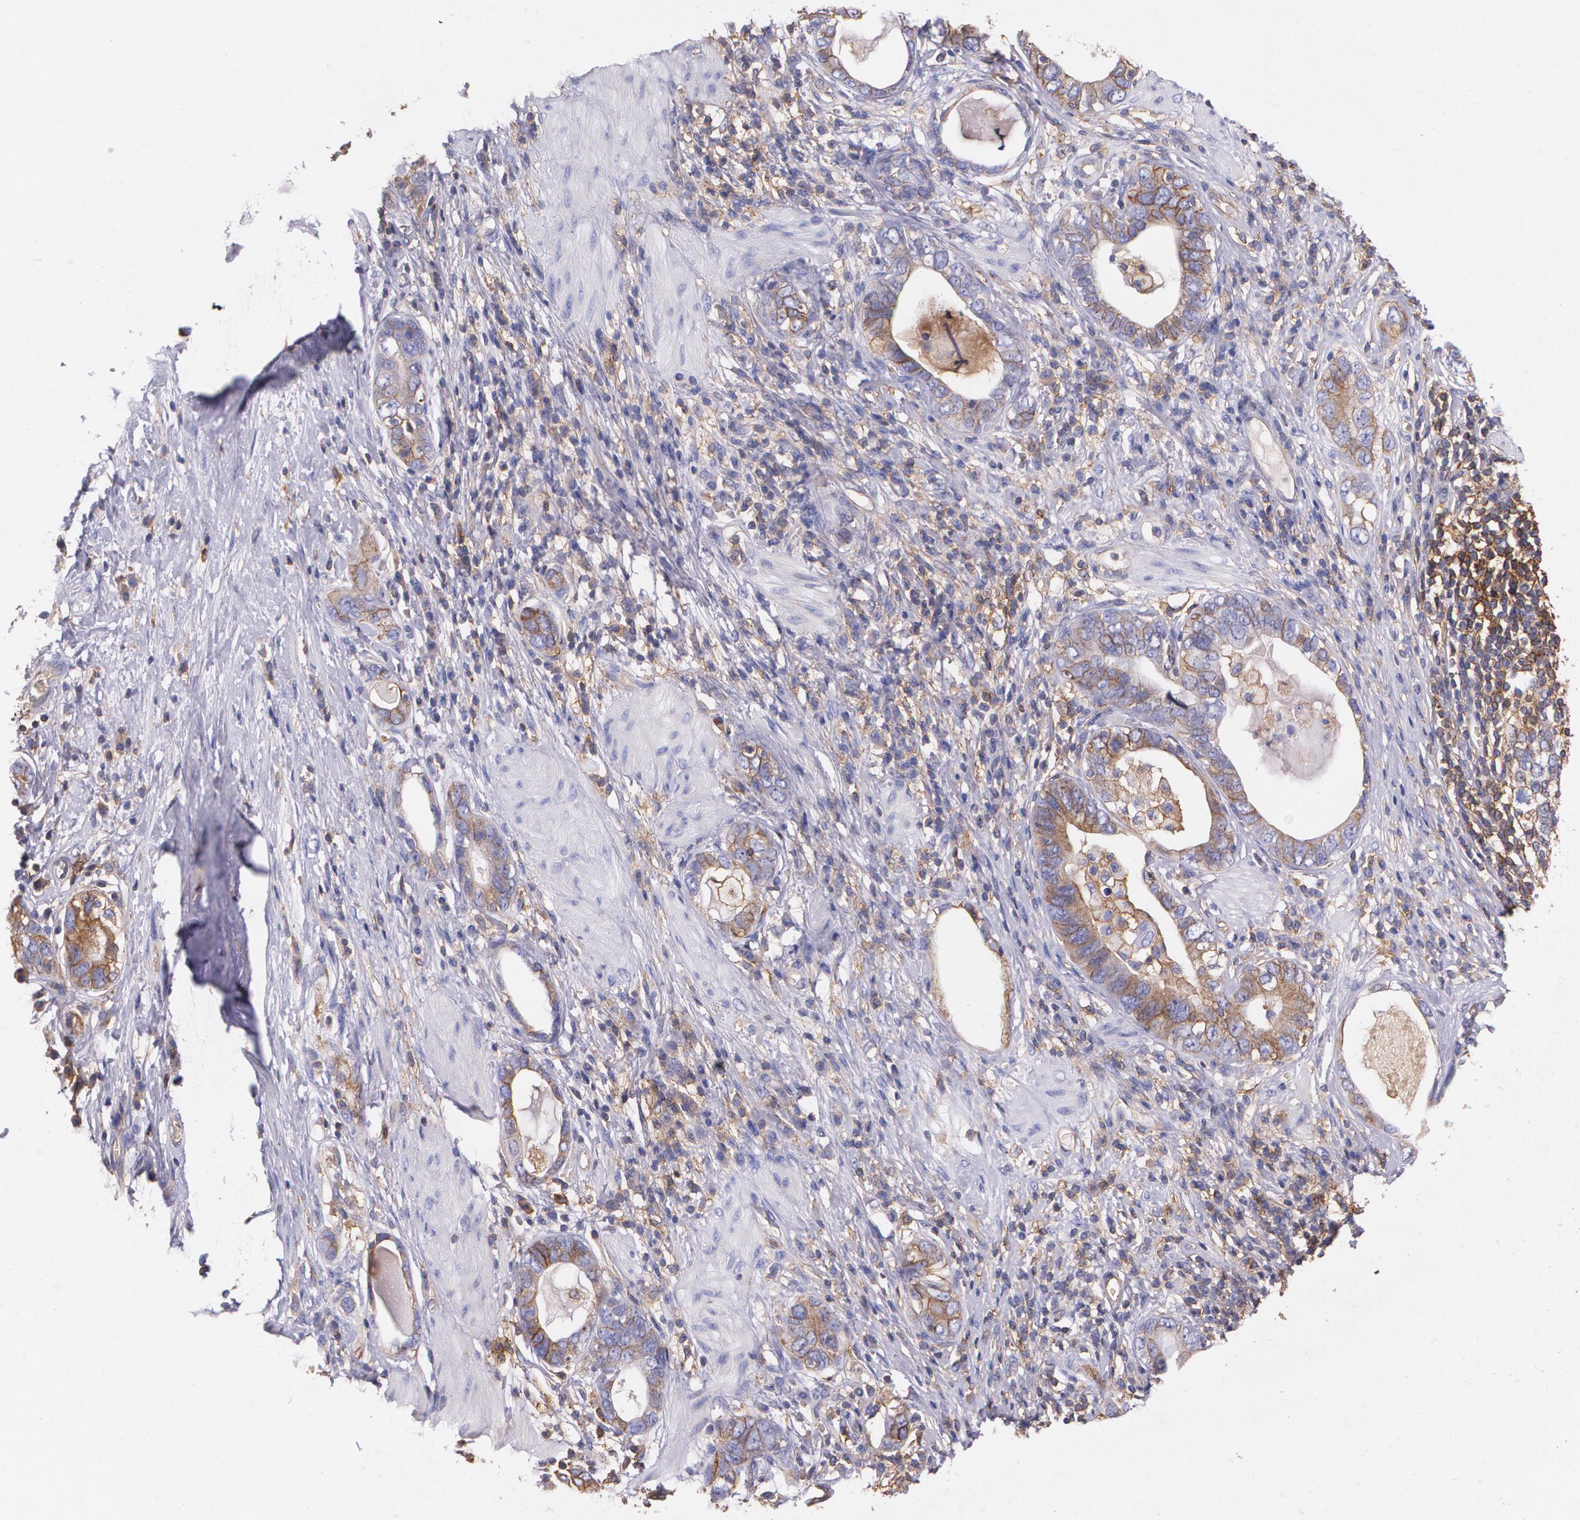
{"staining": {"intensity": "moderate", "quantity": ">75%", "location": "cytoplasmic/membranous"}, "tissue": "stomach cancer", "cell_type": "Tumor cells", "image_type": "cancer", "snomed": [{"axis": "morphology", "description": "Adenocarcinoma, NOS"}, {"axis": "topography", "description": "Stomach, lower"}], "caption": "Tumor cells exhibit medium levels of moderate cytoplasmic/membranous positivity in about >75% of cells in adenocarcinoma (stomach). (DAB IHC with brightfield microscopy, high magnification).", "gene": "B2M", "patient": {"sex": "female", "age": 93}}